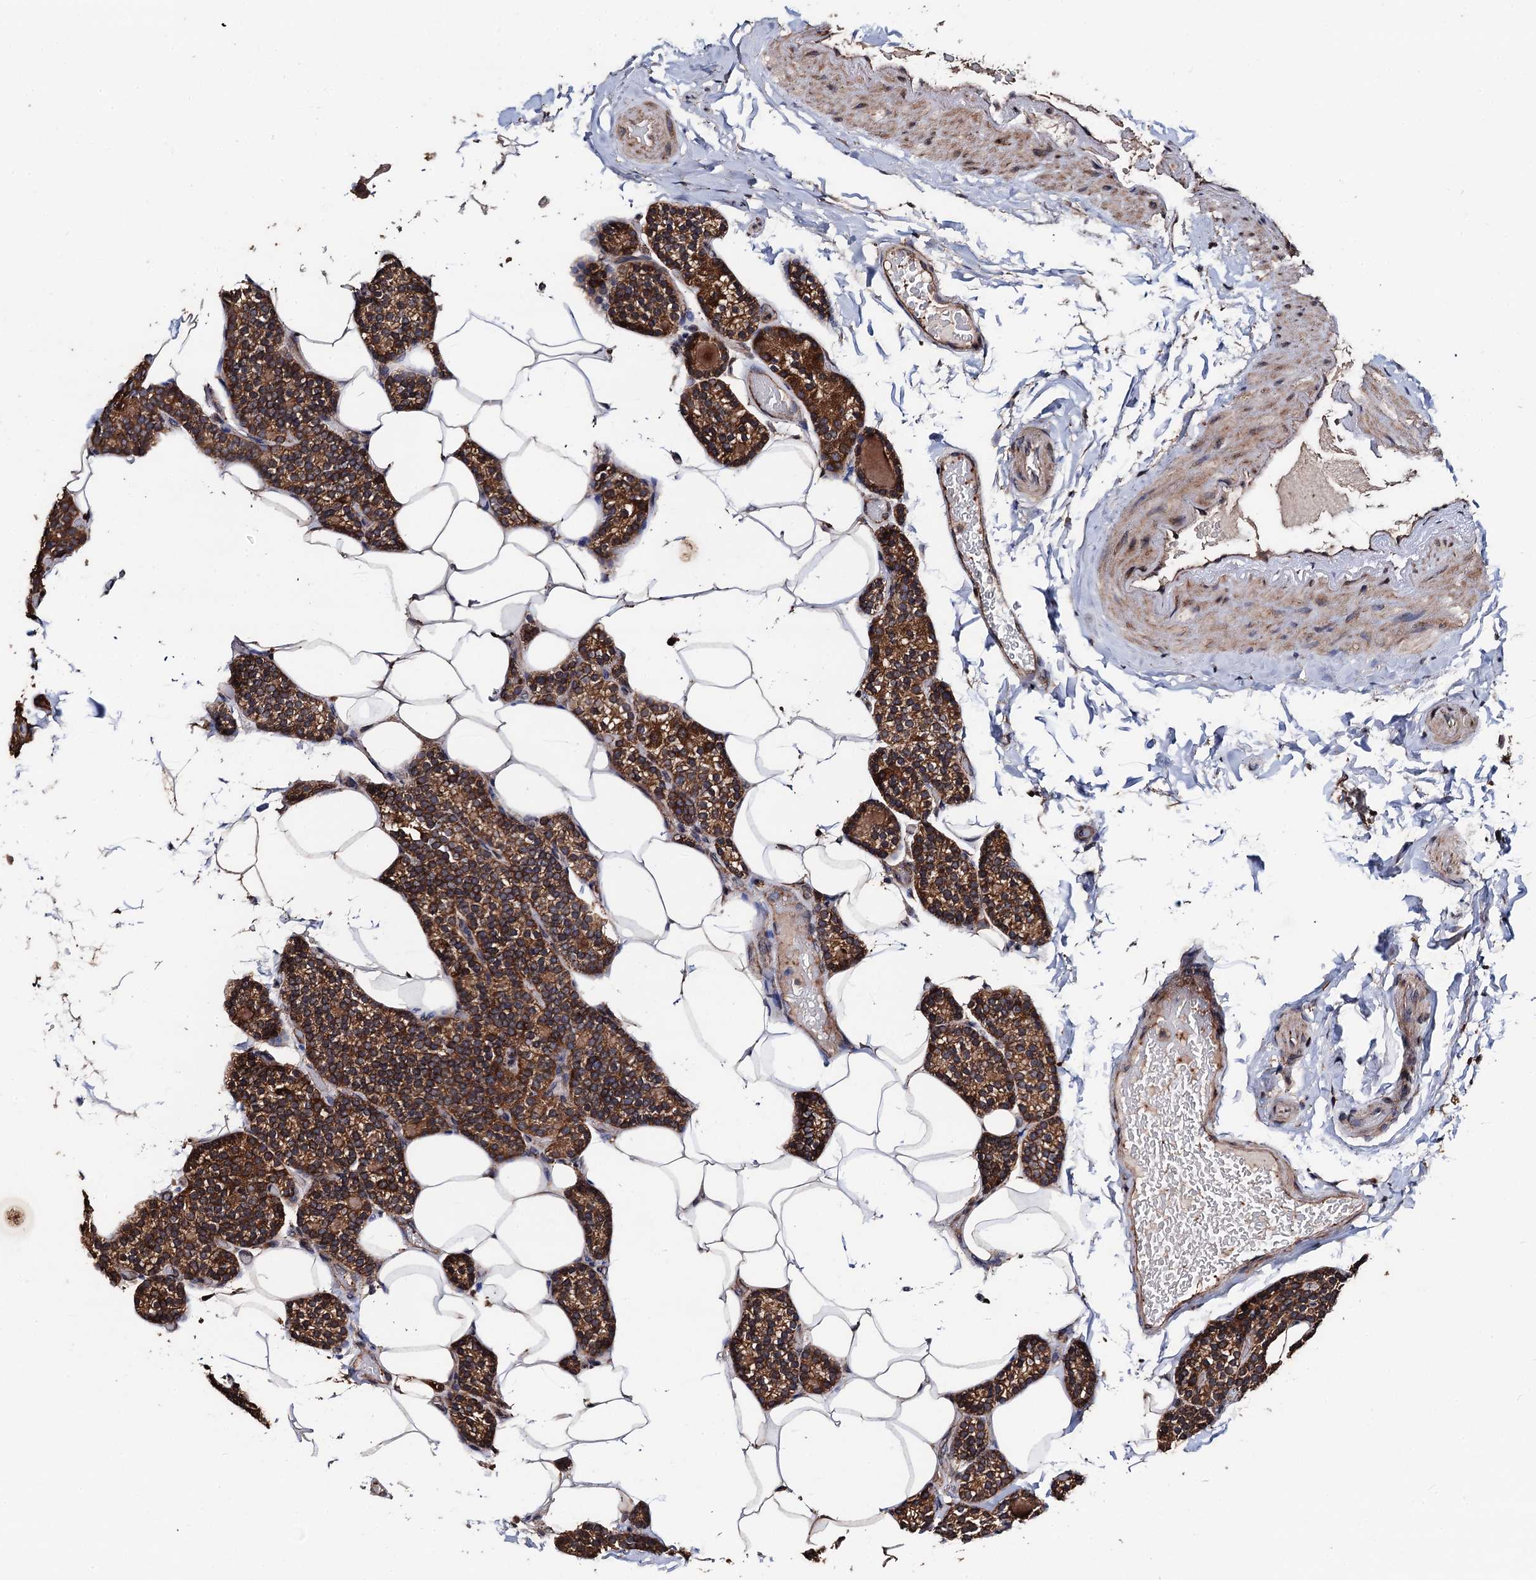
{"staining": {"intensity": "moderate", "quantity": ">75%", "location": "cytoplasmic/membranous"}, "tissue": "parathyroid gland", "cell_type": "Glandular cells", "image_type": "normal", "snomed": [{"axis": "morphology", "description": "Normal tissue, NOS"}, {"axis": "topography", "description": "Parathyroid gland"}], "caption": "Parathyroid gland stained with DAB immunohistochemistry (IHC) shows medium levels of moderate cytoplasmic/membranous staining in about >75% of glandular cells.", "gene": "PPTC7", "patient": {"sex": "male", "age": 52}}